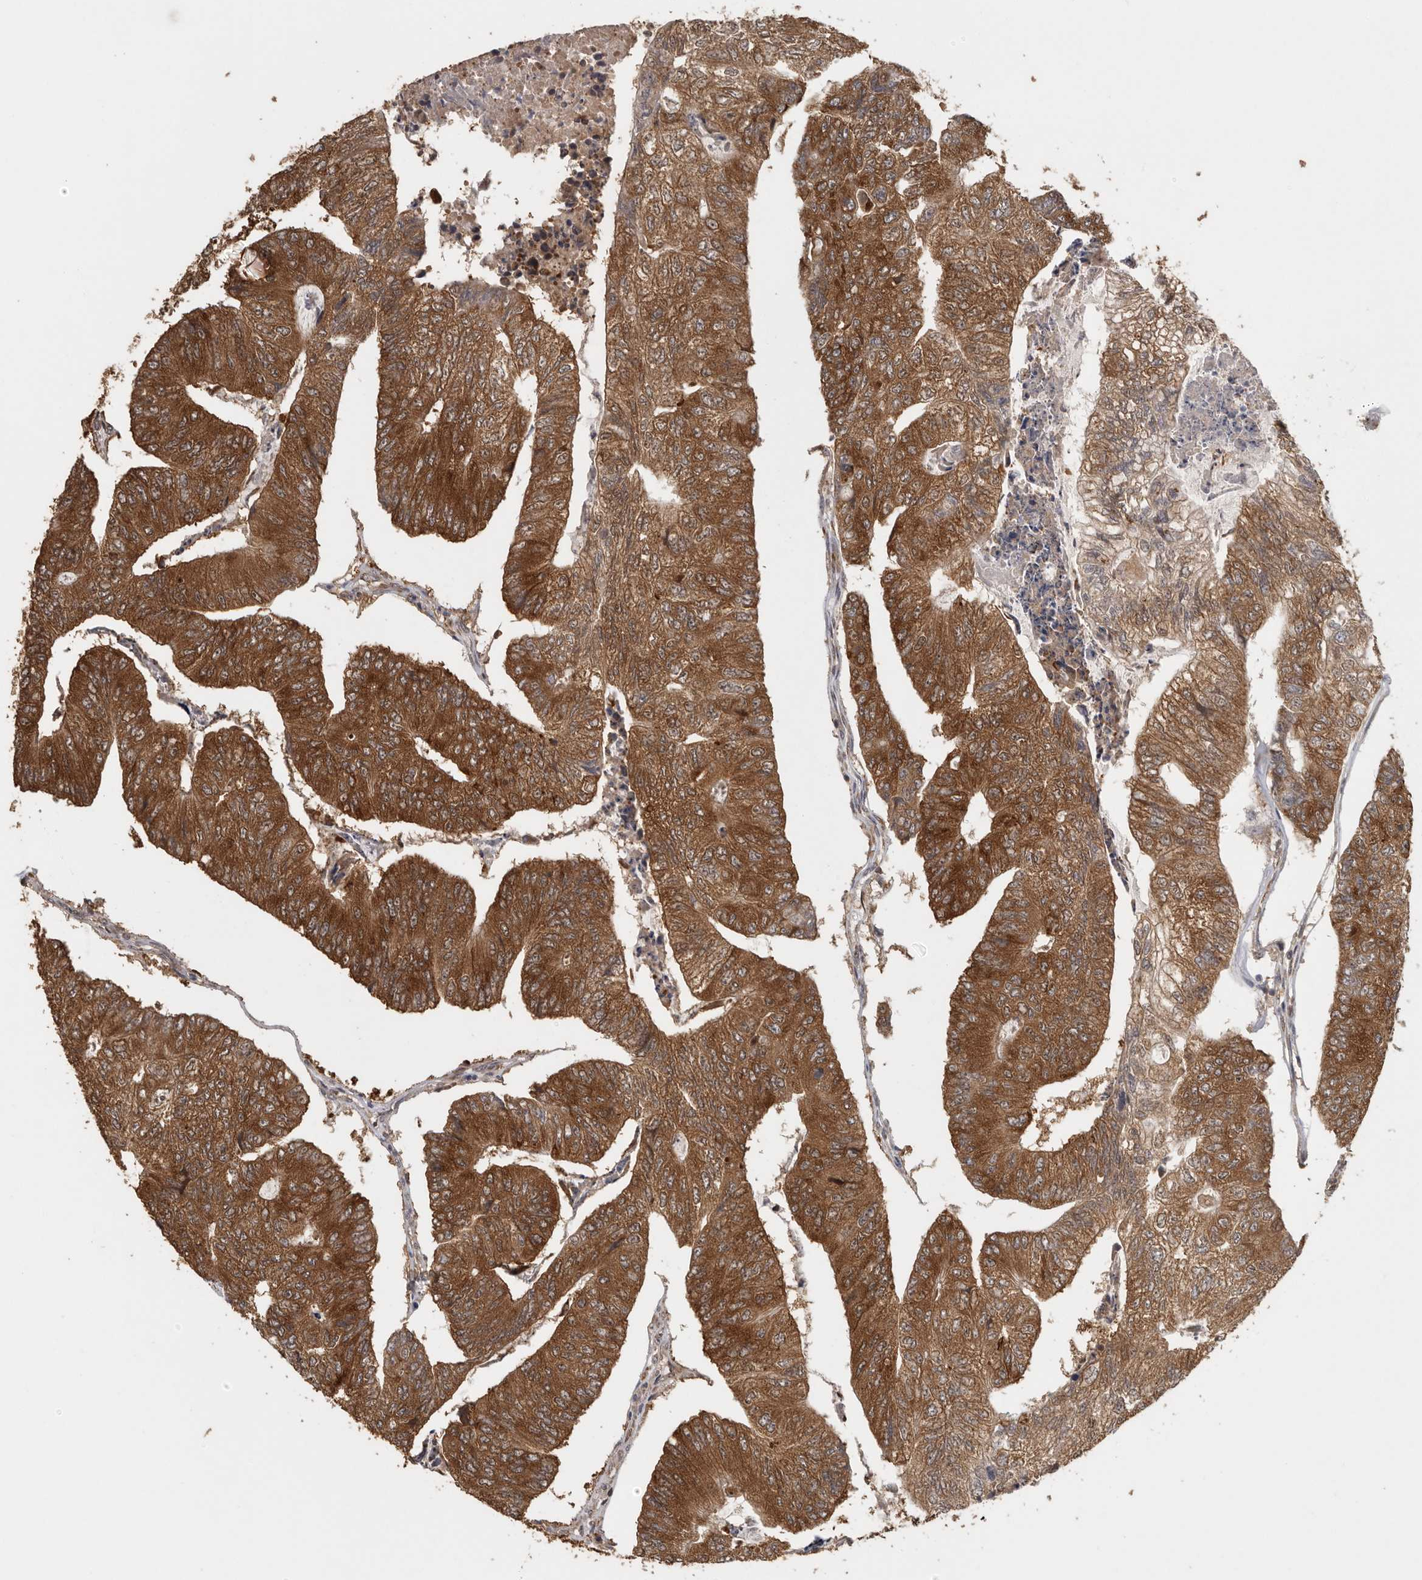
{"staining": {"intensity": "strong", "quantity": ">75%", "location": "cytoplasmic/membranous"}, "tissue": "colorectal cancer", "cell_type": "Tumor cells", "image_type": "cancer", "snomed": [{"axis": "morphology", "description": "Adenocarcinoma, NOS"}, {"axis": "topography", "description": "Colon"}], "caption": "A histopathology image showing strong cytoplasmic/membranous staining in about >75% of tumor cells in adenocarcinoma (colorectal), as visualized by brown immunohistochemical staining.", "gene": "CCT8", "patient": {"sex": "female", "age": 67}}